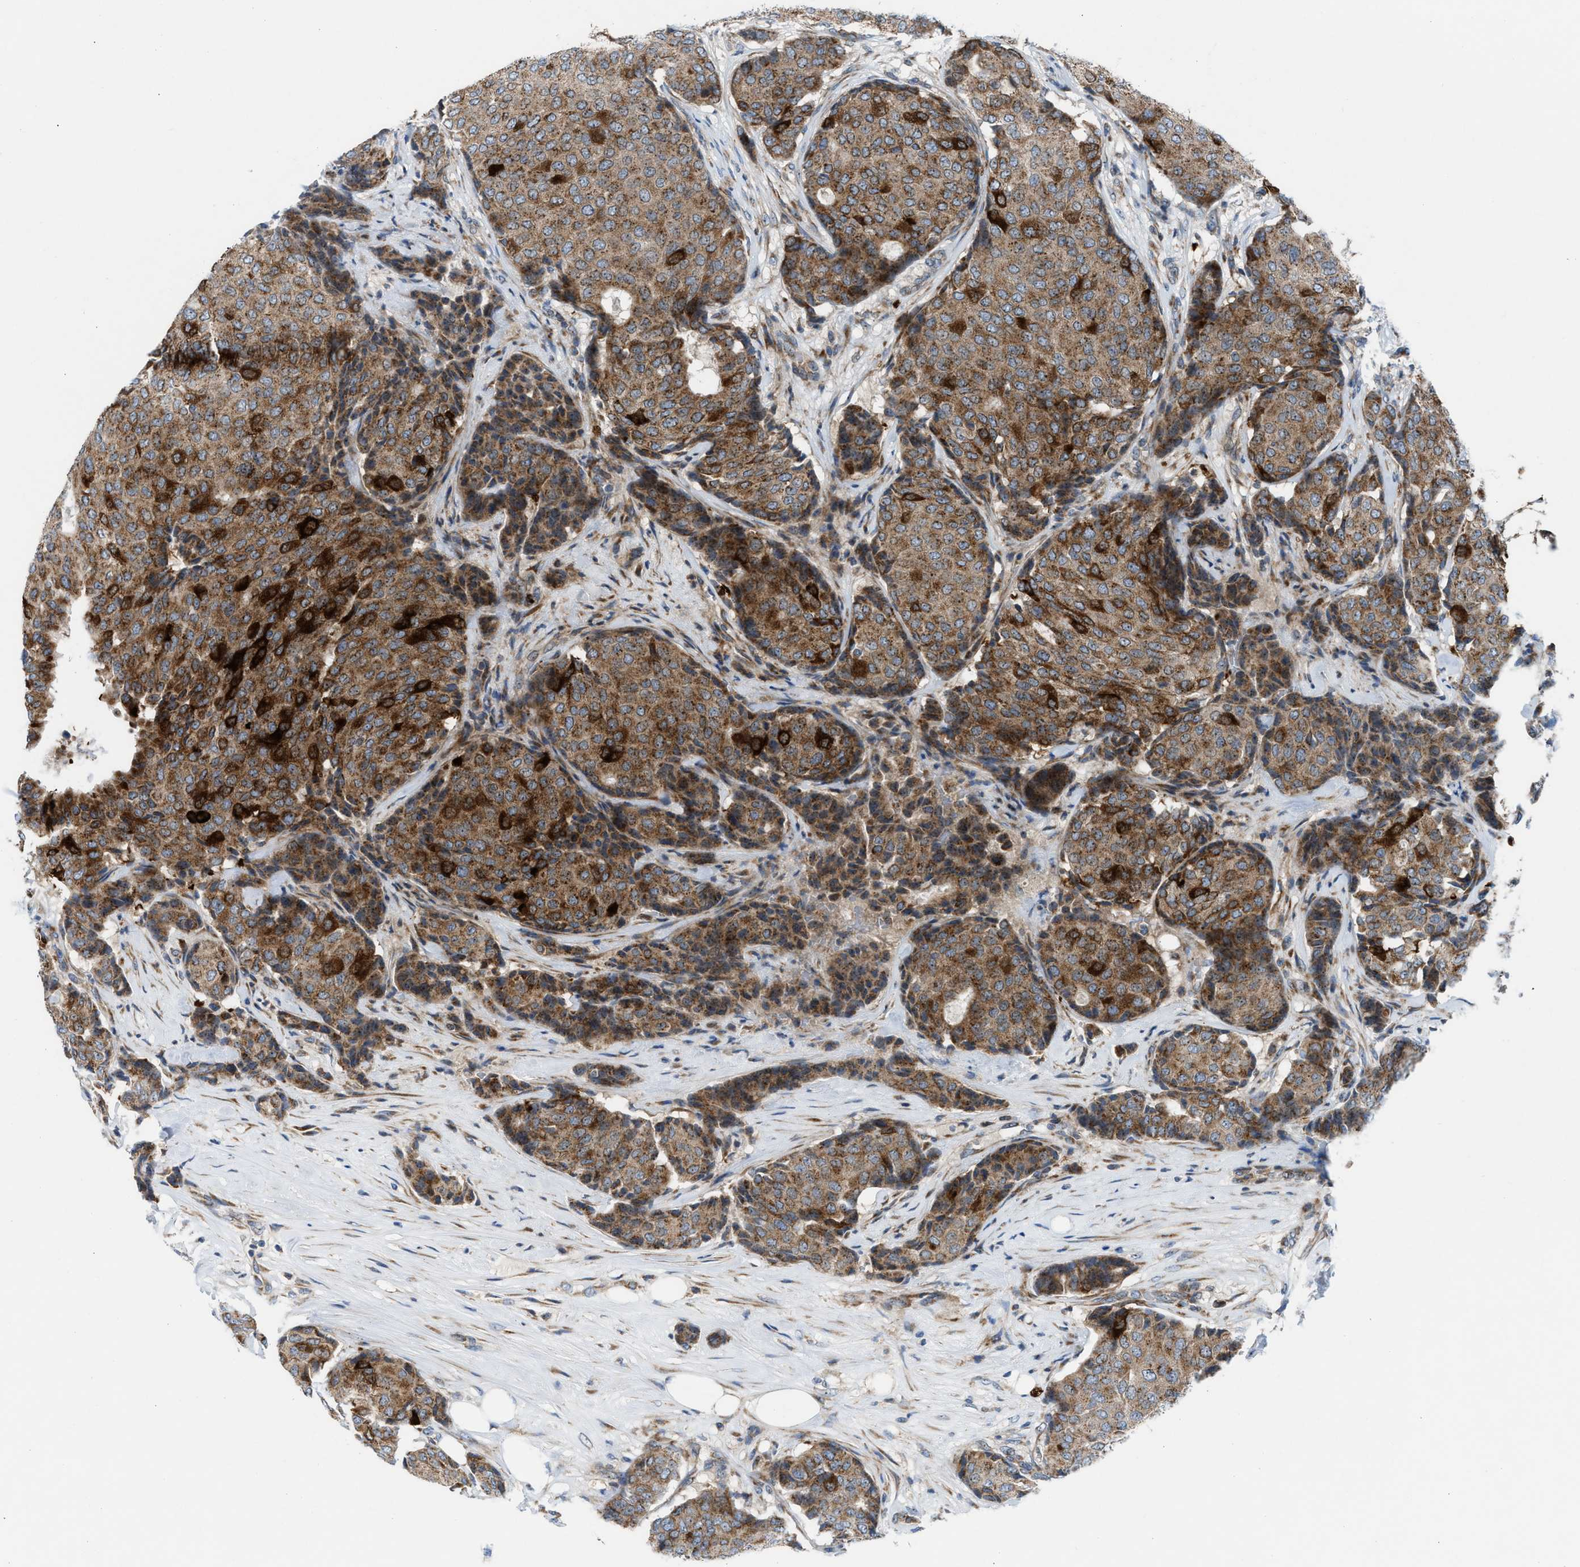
{"staining": {"intensity": "strong", "quantity": "25%-75%", "location": "cytoplasmic/membranous"}, "tissue": "breast cancer", "cell_type": "Tumor cells", "image_type": "cancer", "snomed": [{"axis": "morphology", "description": "Duct carcinoma"}, {"axis": "topography", "description": "Breast"}], "caption": "Immunohistochemical staining of human breast cancer exhibits high levels of strong cytoplasmic/membranous positivity in approximately 25%-75% of tumor cells.", "gene": "TPH1", "patient": {"sex": "female", "age": 75}}